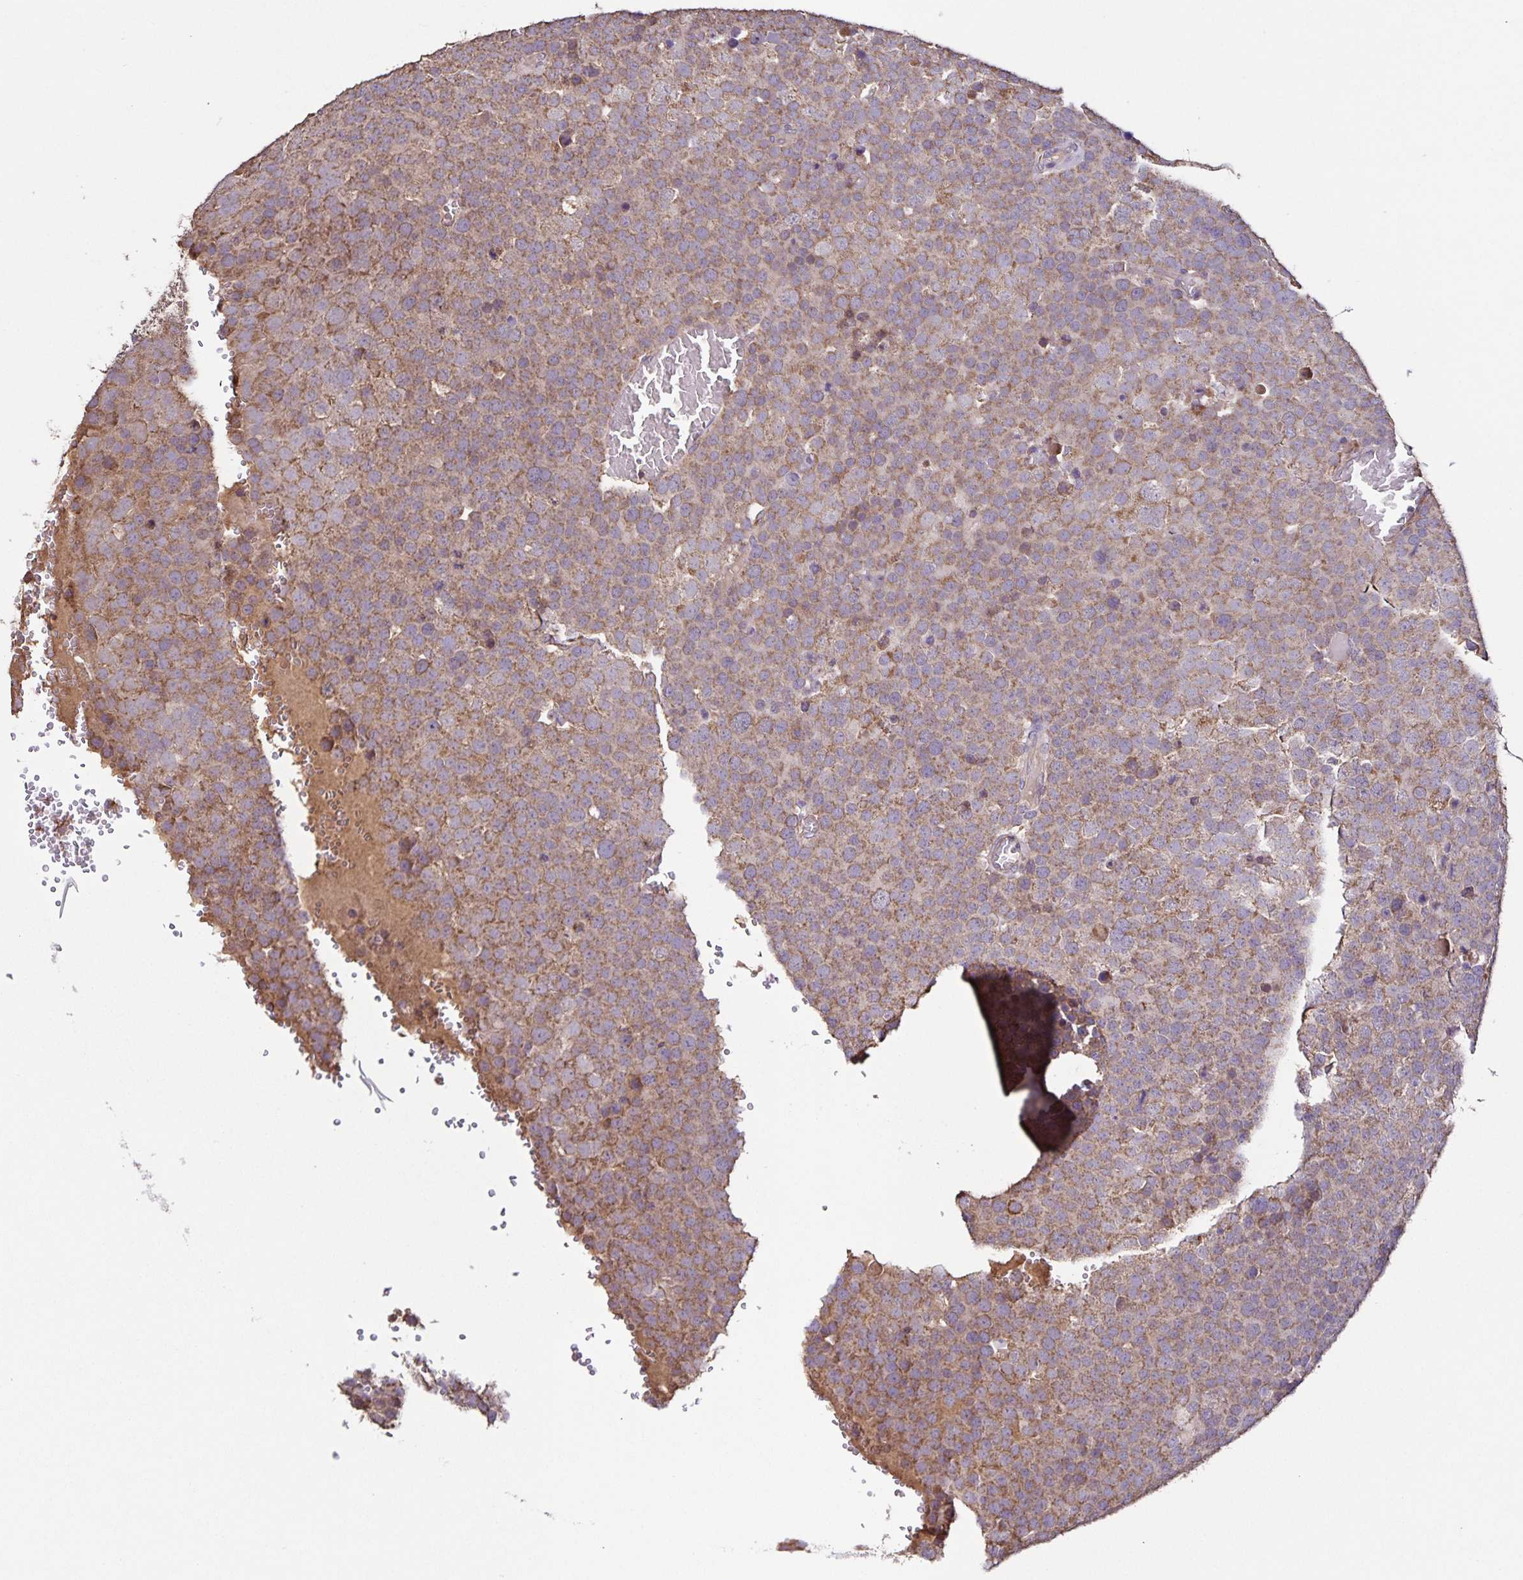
{"staining": {"intensity": "moderate", "quantity": ">75%", "location": "cytoplasmic/membranous"}, "tissue": "testis cancer", "cell_type": "Tumor cells", "image_type": "cancer", "snomed": [{"axis": "morphology", "description": "Seminoma, NOS"}, {"axis": "topography", "description": "Testis"}], "caption": "Approximately >75% of tumor cells in testis cancer (seminoma) display moderate cytoplasmic/membranous protein expression as visualized by brown immunohistochemical staining.", "gene": "MAN1A1", "patient": {"sex": "male", "age": 71}}